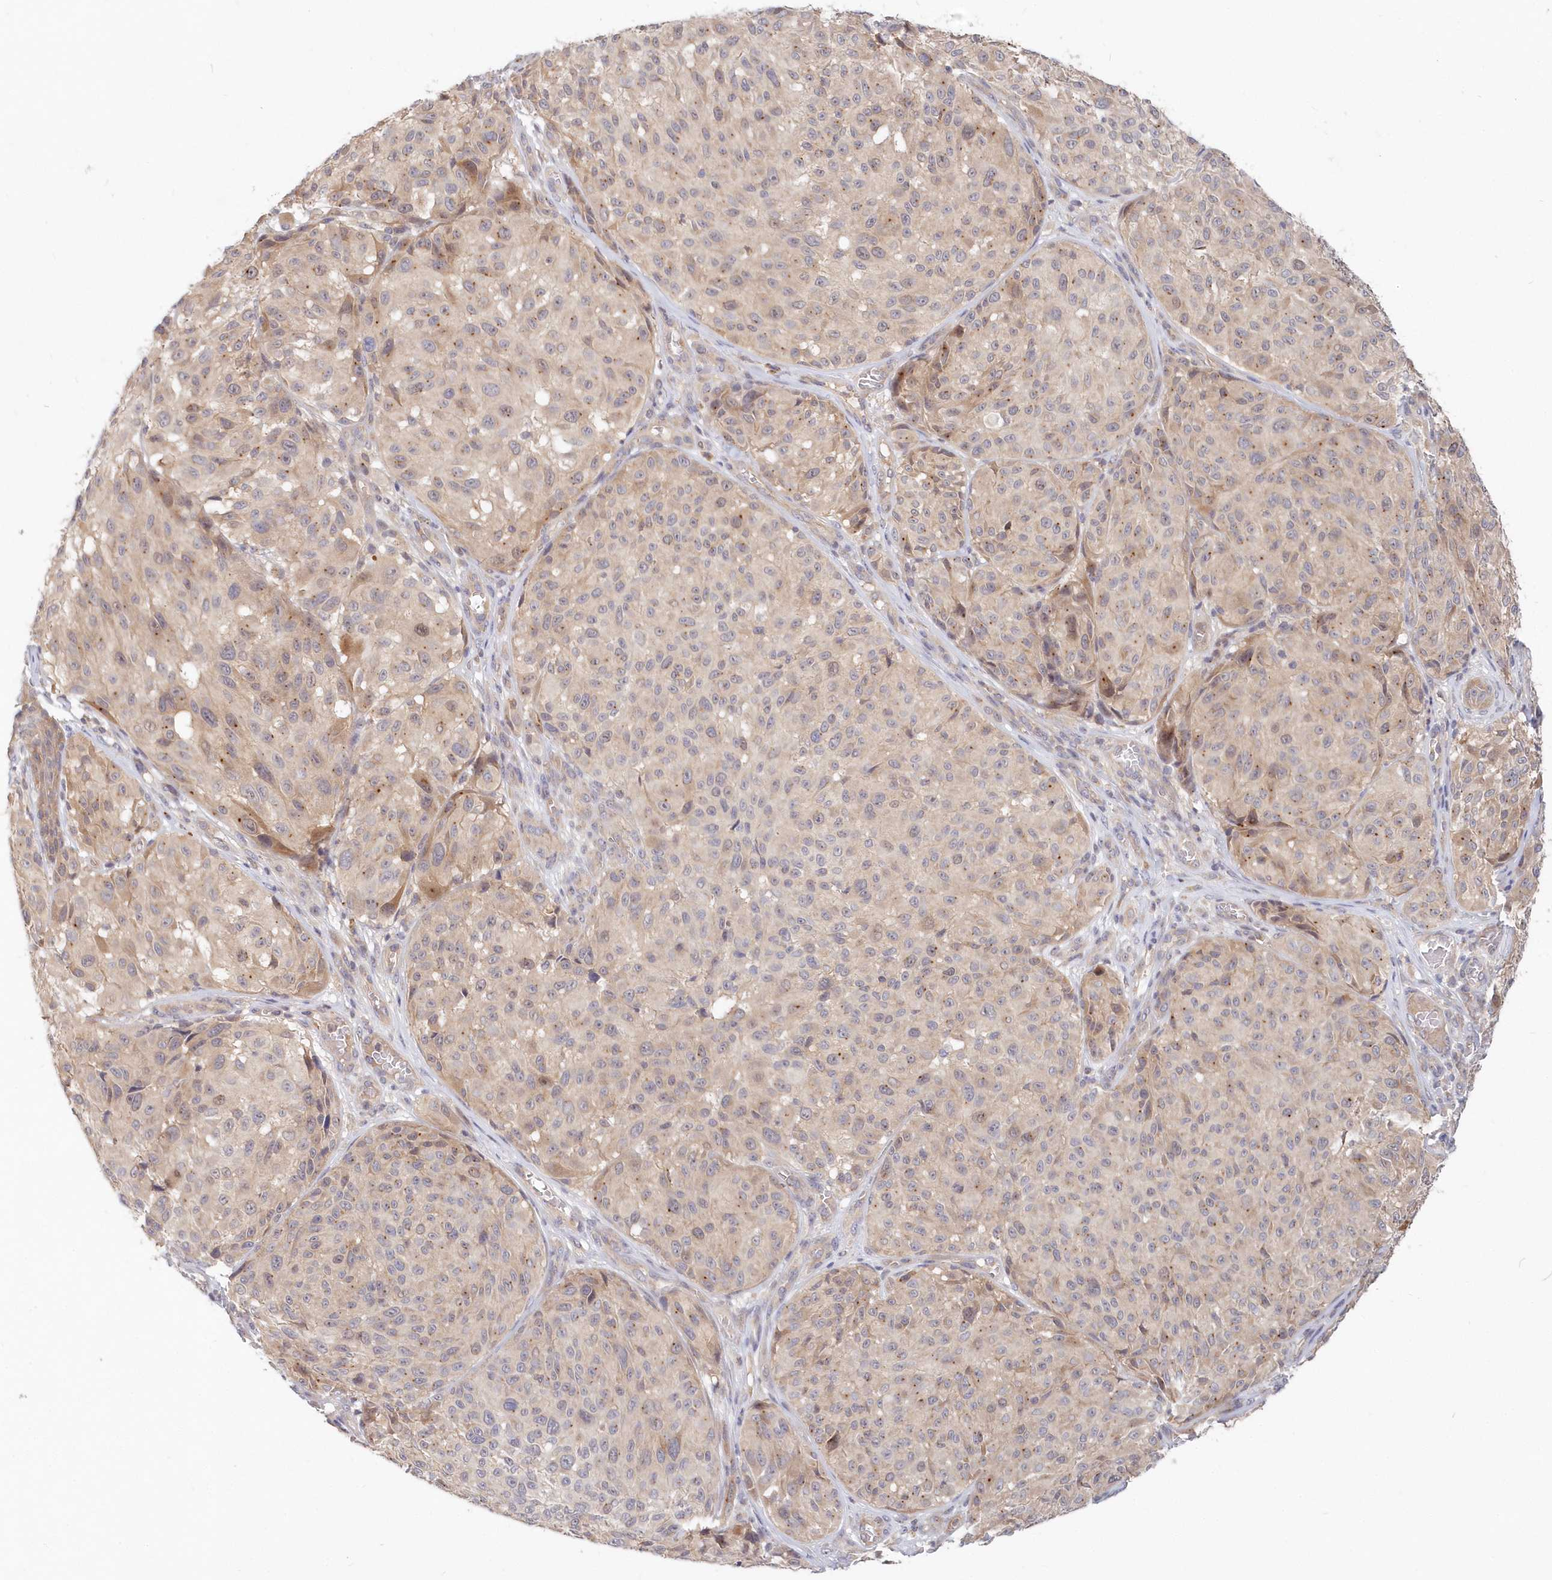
{"staining": {"intensity": "negative", "quantity": "none", "location": "none"}, "tissue": "melanoma", "cell_type": "Tumor cells", "image_type": "cancer", "snomed": [{"axis": "morphology", "description": "Malignant melanoma, NOS"}, {"axis": "topography", "description": "Skin"}], "caption": "The histopathology image demonstrates no significant positivity in tumor cells of malignant melanoma.", "gene": "KATNA1", "patient": {"sex": "male", "age": 83}}